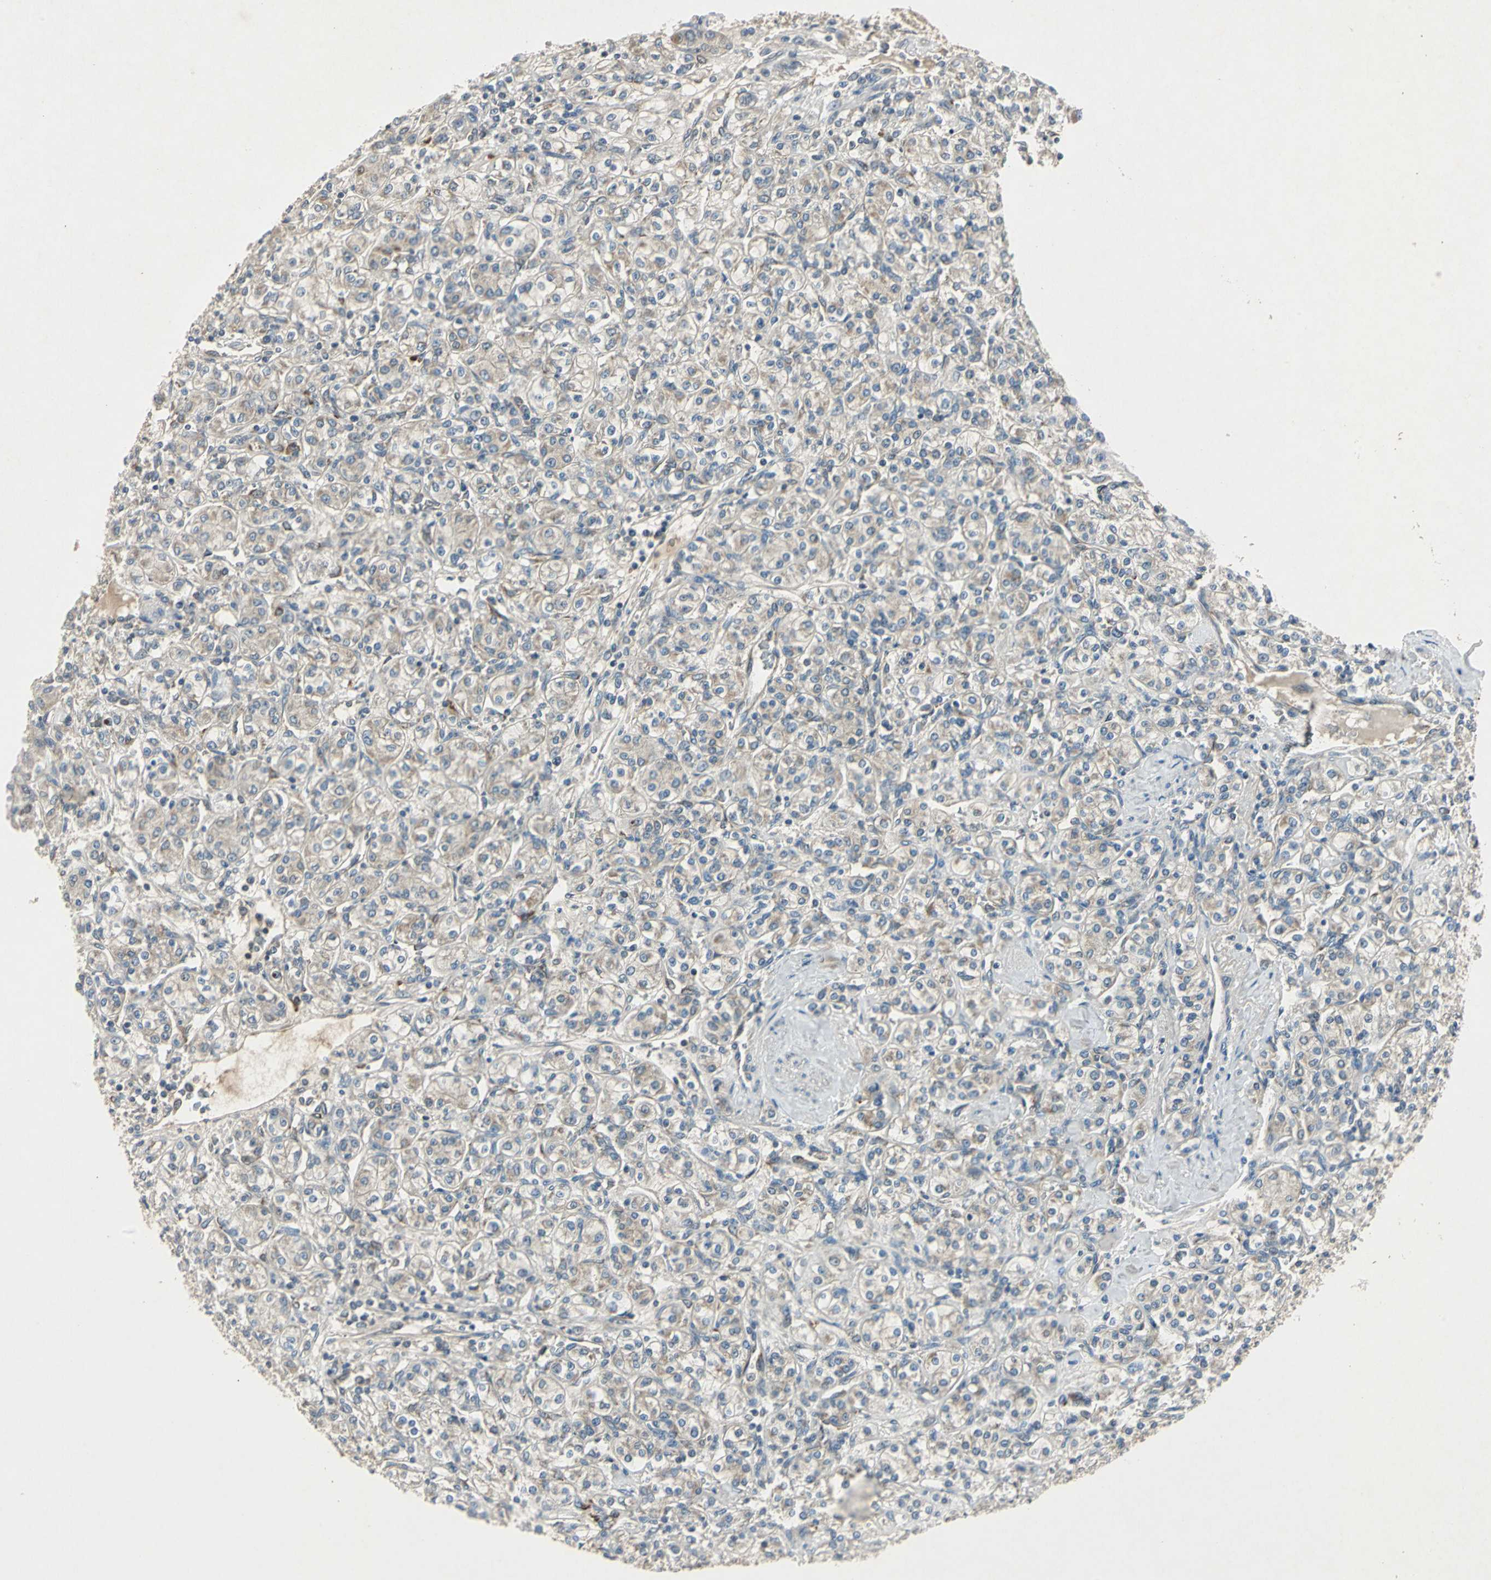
{"staining": {"intensity": "weak", "quantity": "25%-75%", "location": "cytoplasmic/membranous"}, "tissue": "renal cancer", "cell_type": "Tumor cells", "image_type": "cancer", "snomed": [{"axis": "morphology", "description": "Adenocarcinoma, NOS"}, {"axis": "topography", "description": "Kidney"}], "caption": "Brown immunohistochemical staining in adenocarcinoma (renal) displays weak cytoplasmic/membranous staining in approximately 25%-75% of tumor cells. (DAB (3,3'-diaminobenzidine) IHC with brightfield microscopy, high magnification).", "gene": "SLC2A13", "patient": {"sex": "male", "age": 77}}